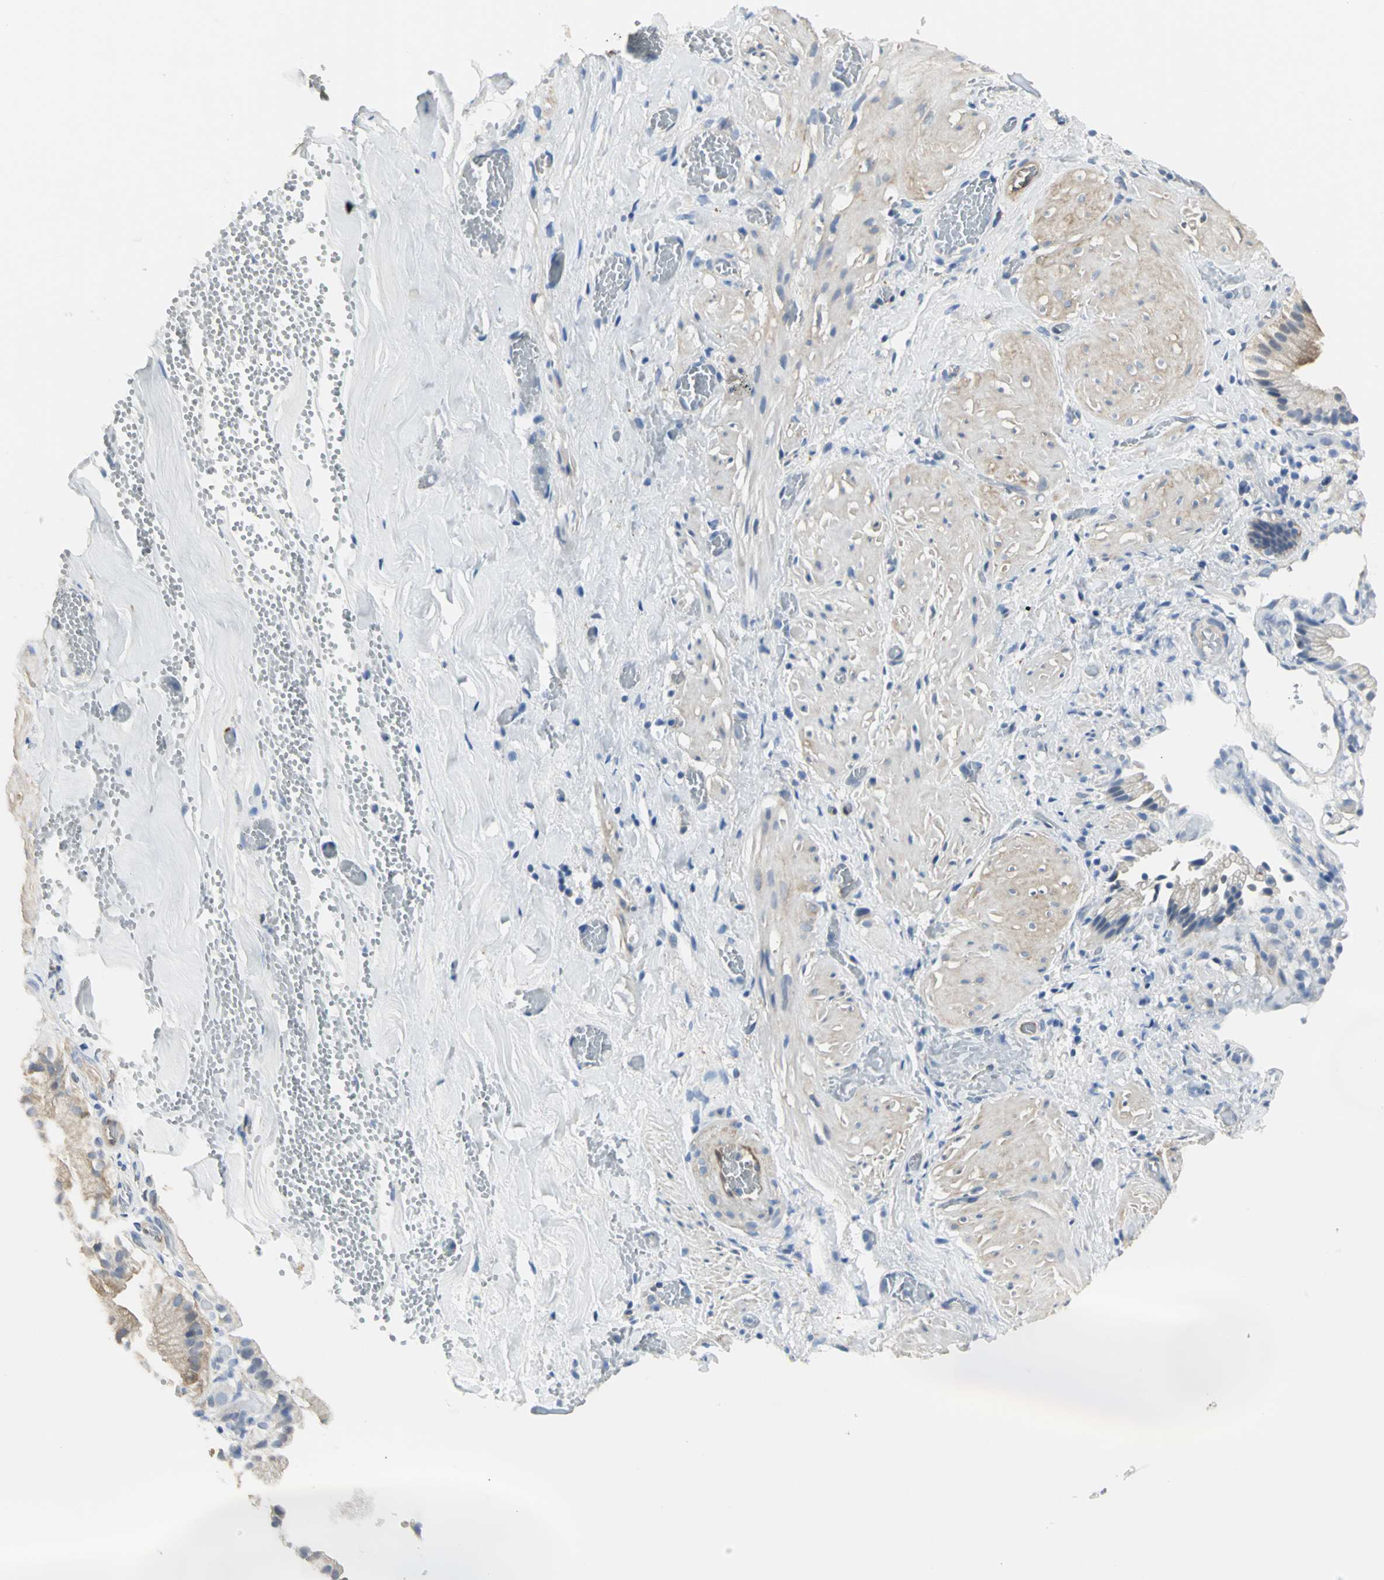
{"staining": {"intensity": "moderate", "quantity": "25%-75%", "location": "cytoplasmic/membranous"}, "tissue": "gallbladder", "cell_type": "Glandular cells", "image_type": "normal", "snomed": [{"axis": "morphology", "description": "Normal tissue, NOS"}, {"axis": "topography", "description": "Gallbladder"}], "caption": "Glandular cells show moderate cytoplasmic/membranous positivity in approximately 25%-75% of cells in normal gallbladder.", "gene": "CHRNB1", "patient": {"sex": "male", "age": 65}}